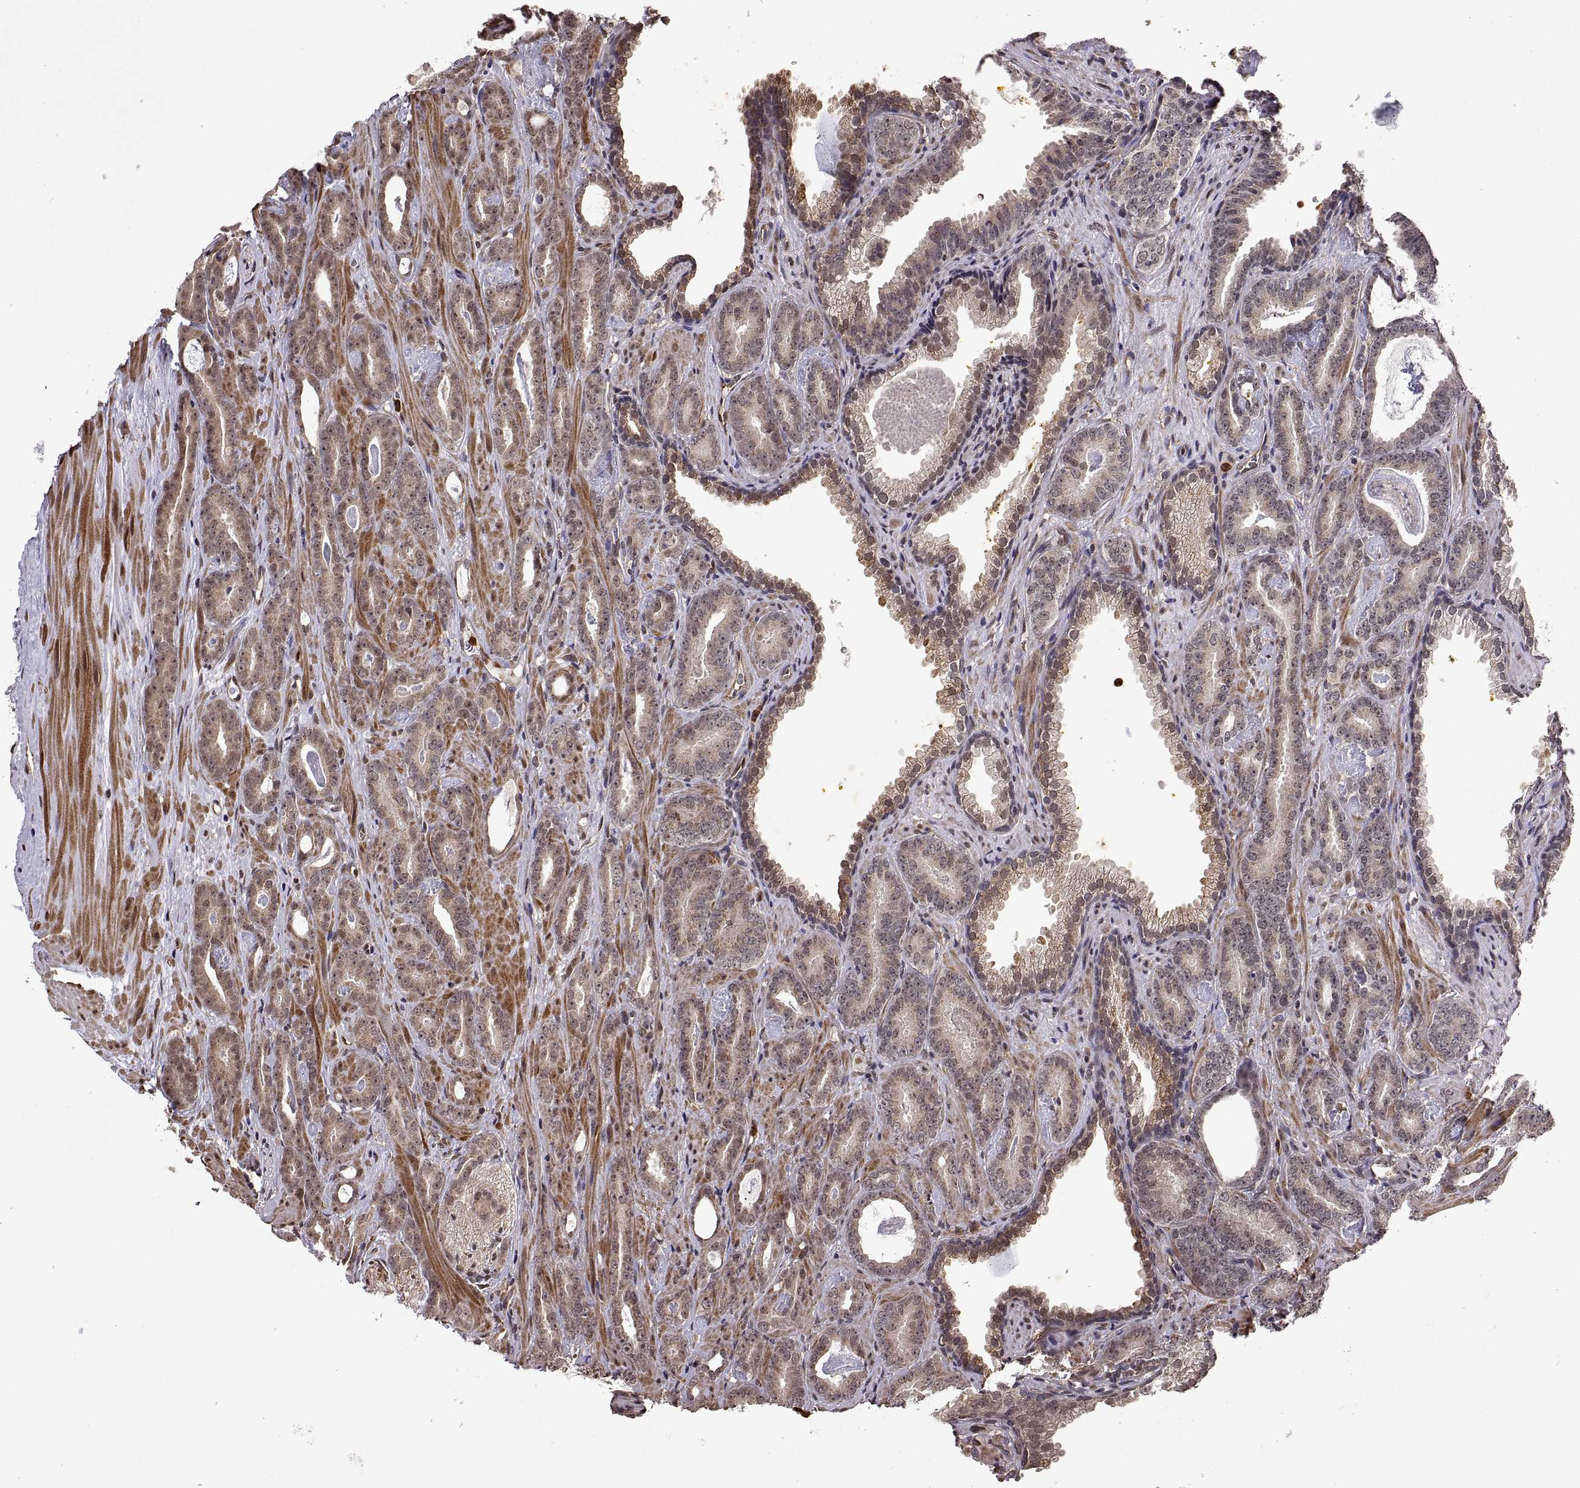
{"staining": {"intensity": "weak", "quantity": ">75%", "location": "cytoplasmic/membranous"}, "tissue": "prostate cancer", "cell_type": "Tumor cells", "image_type": "cancer", "snomed": [{"axis": "morphology", "description": "Adenocarcinoma, Medium grade"}, {"axis": "topography", "description": "Prostate and seminal vesicle, NOS"}, {"axis": "topography", "description": "Prostate"}], "caption": "Weak cytoplasmic/membranous staining is identified in approximately >75% of tumor cells in prostate cancer (adenocarcinoma (medium-grade)). (brown staining indicates protein expression, while blue staining denotes nuclei).", "gene": "ARRB1", "patient": {"sex": "male", "age": 54}}